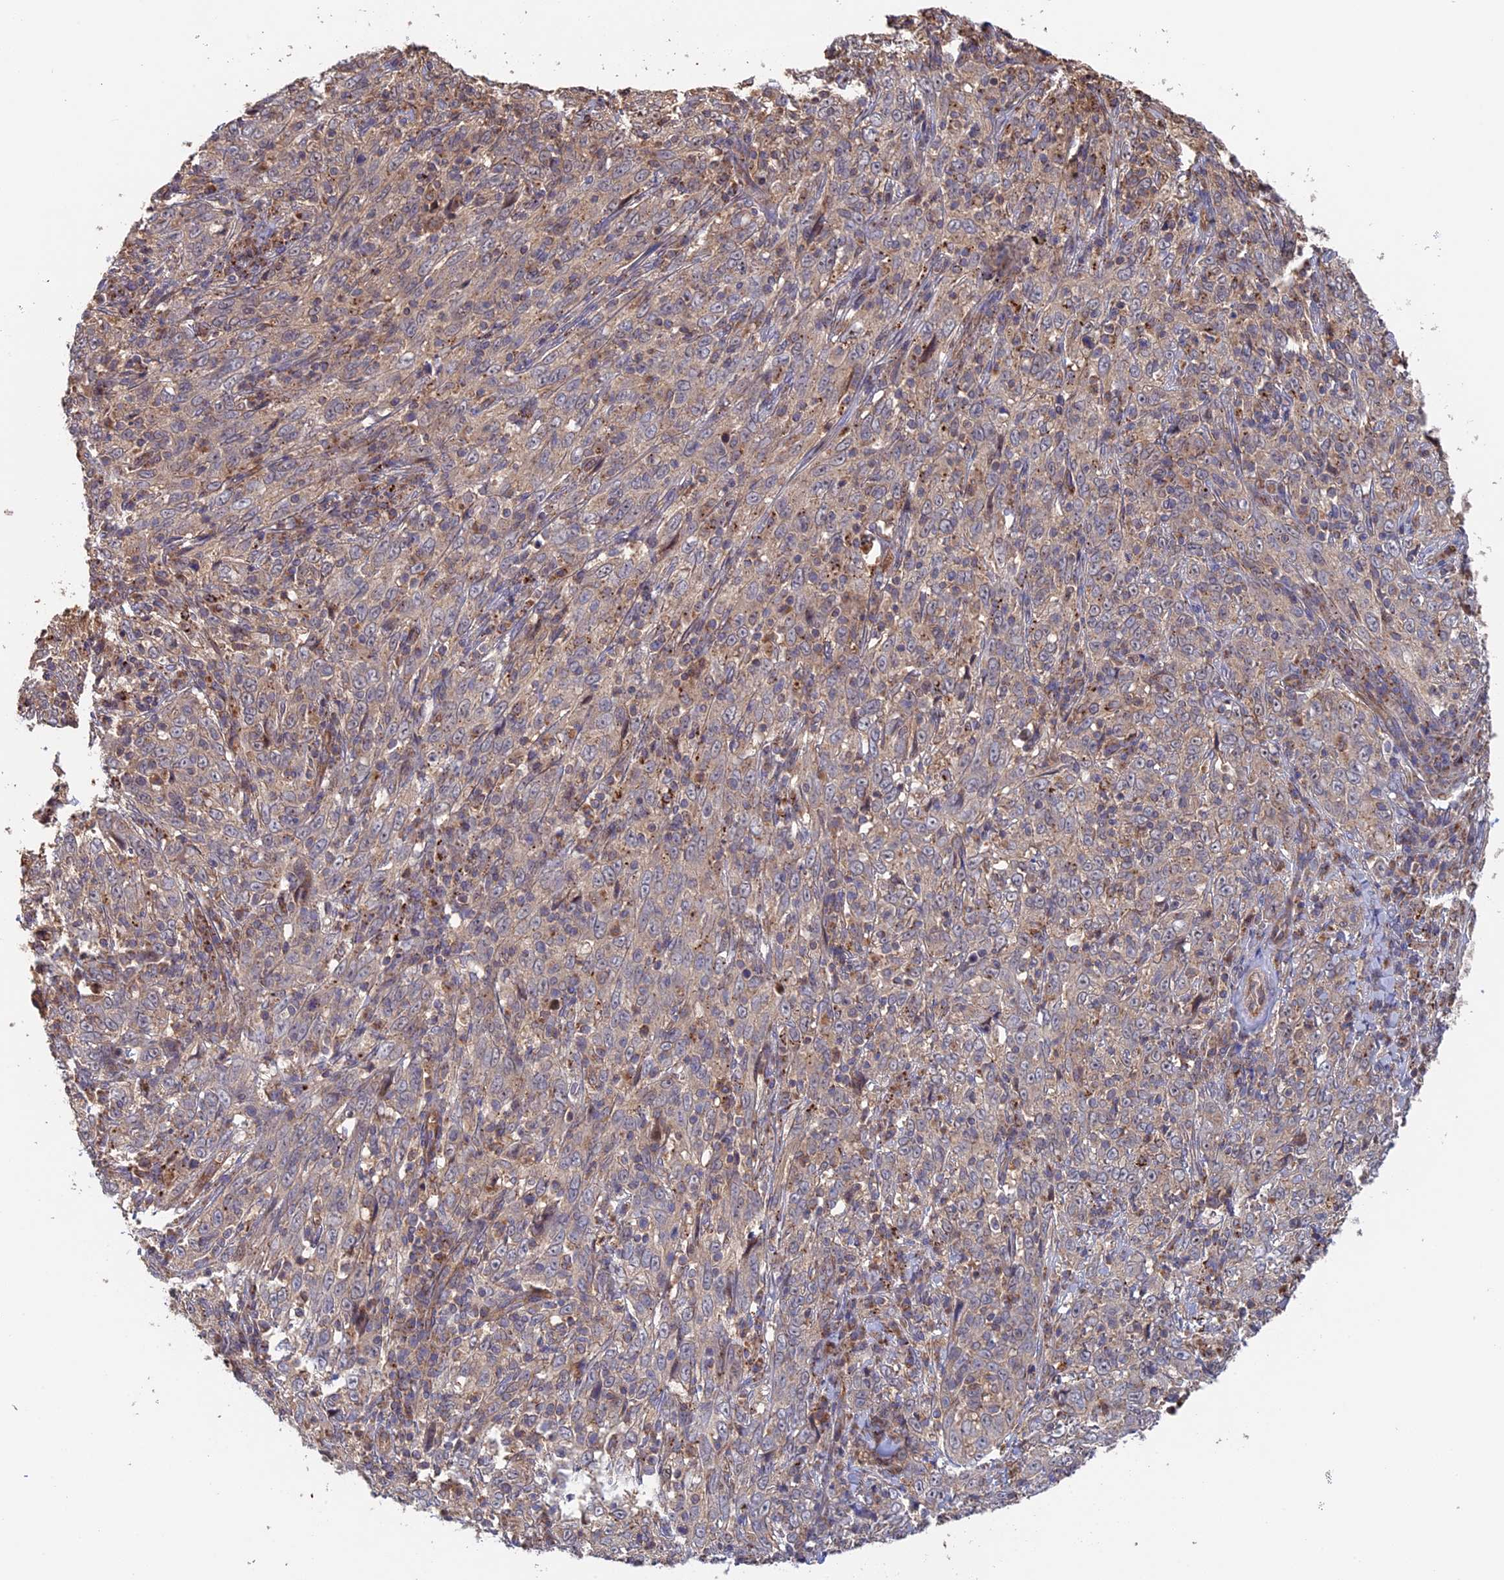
{"staining": {"intensity": "weak", "quantity": "<25%", "location": "cytoplasmic/membranous"}, "tissue": "cervical cancer", "cell_type": "Tumor cells", "image_type": "cancer", "snomed": [{"axis": "morphology", "description": "Squamous cell carcinoma, NOS"}, {"axis": "topography", "description": "Cervix"}], "caption": "IHC of human cervical cancer shows no staining in tumor cells. (Brightfield microscopy of DAB immunohistochemistry (IHC) at high magnification).", "gene": "FERMT1", "patient": {"sex": "female", "age": 46}}